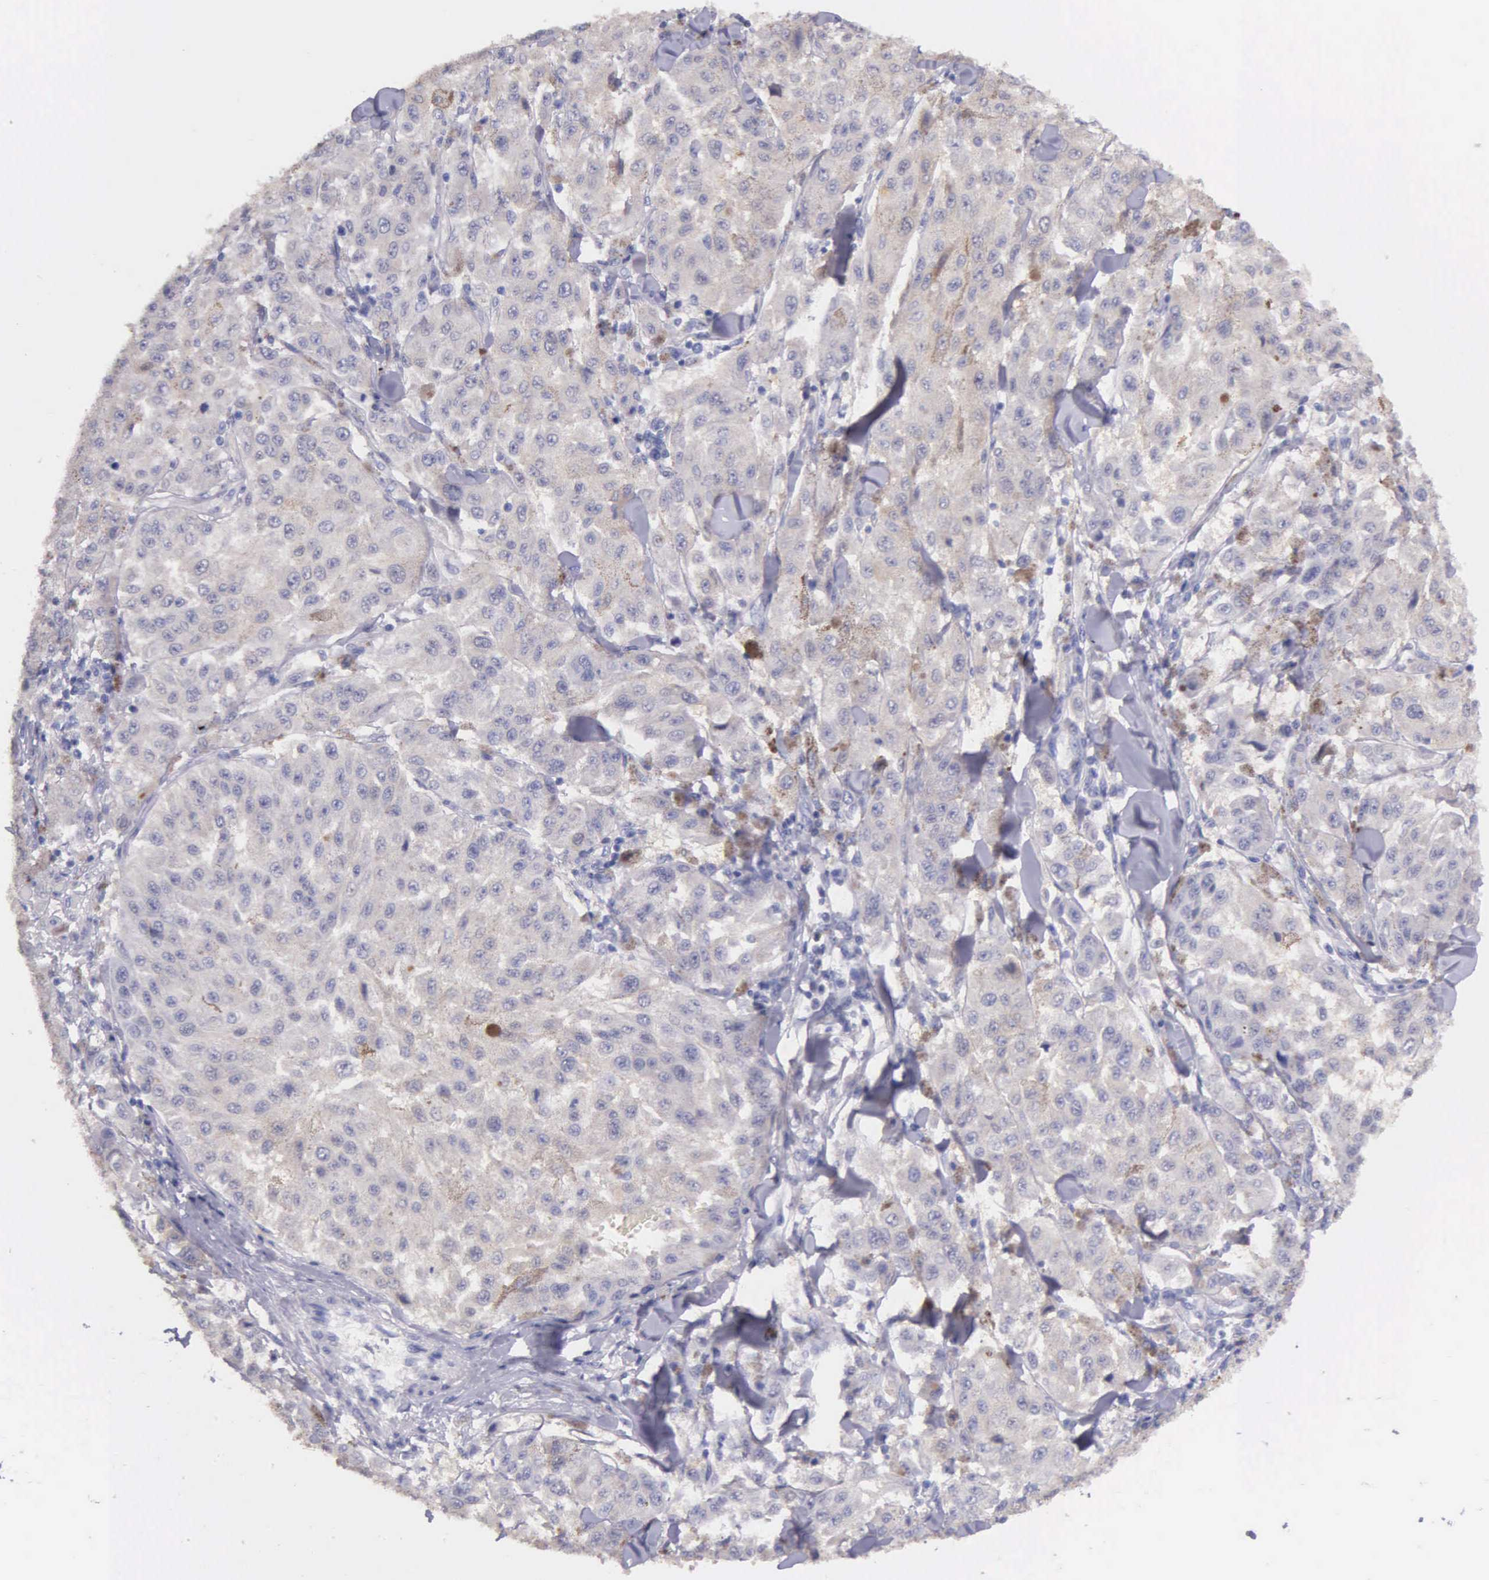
{"staining": {"intensity": "weak", "quantity": "<25%", "location": "cytoplasmic/membranous"}, "tissue": "melanoma", "cell_type": "Tumor cells", "image_type": "cancer", "snomed": [{"axis": "morphology", "description": "Malignant melanoma, NOS"}, {"axis": "topography", "description": "Skin"}], "caption": "Immunohistochemistry of human malignant melanoma displays no staining in tumor cells.", "gene": "GSTT2", "patient": {"sex": "female", "age": 64}}